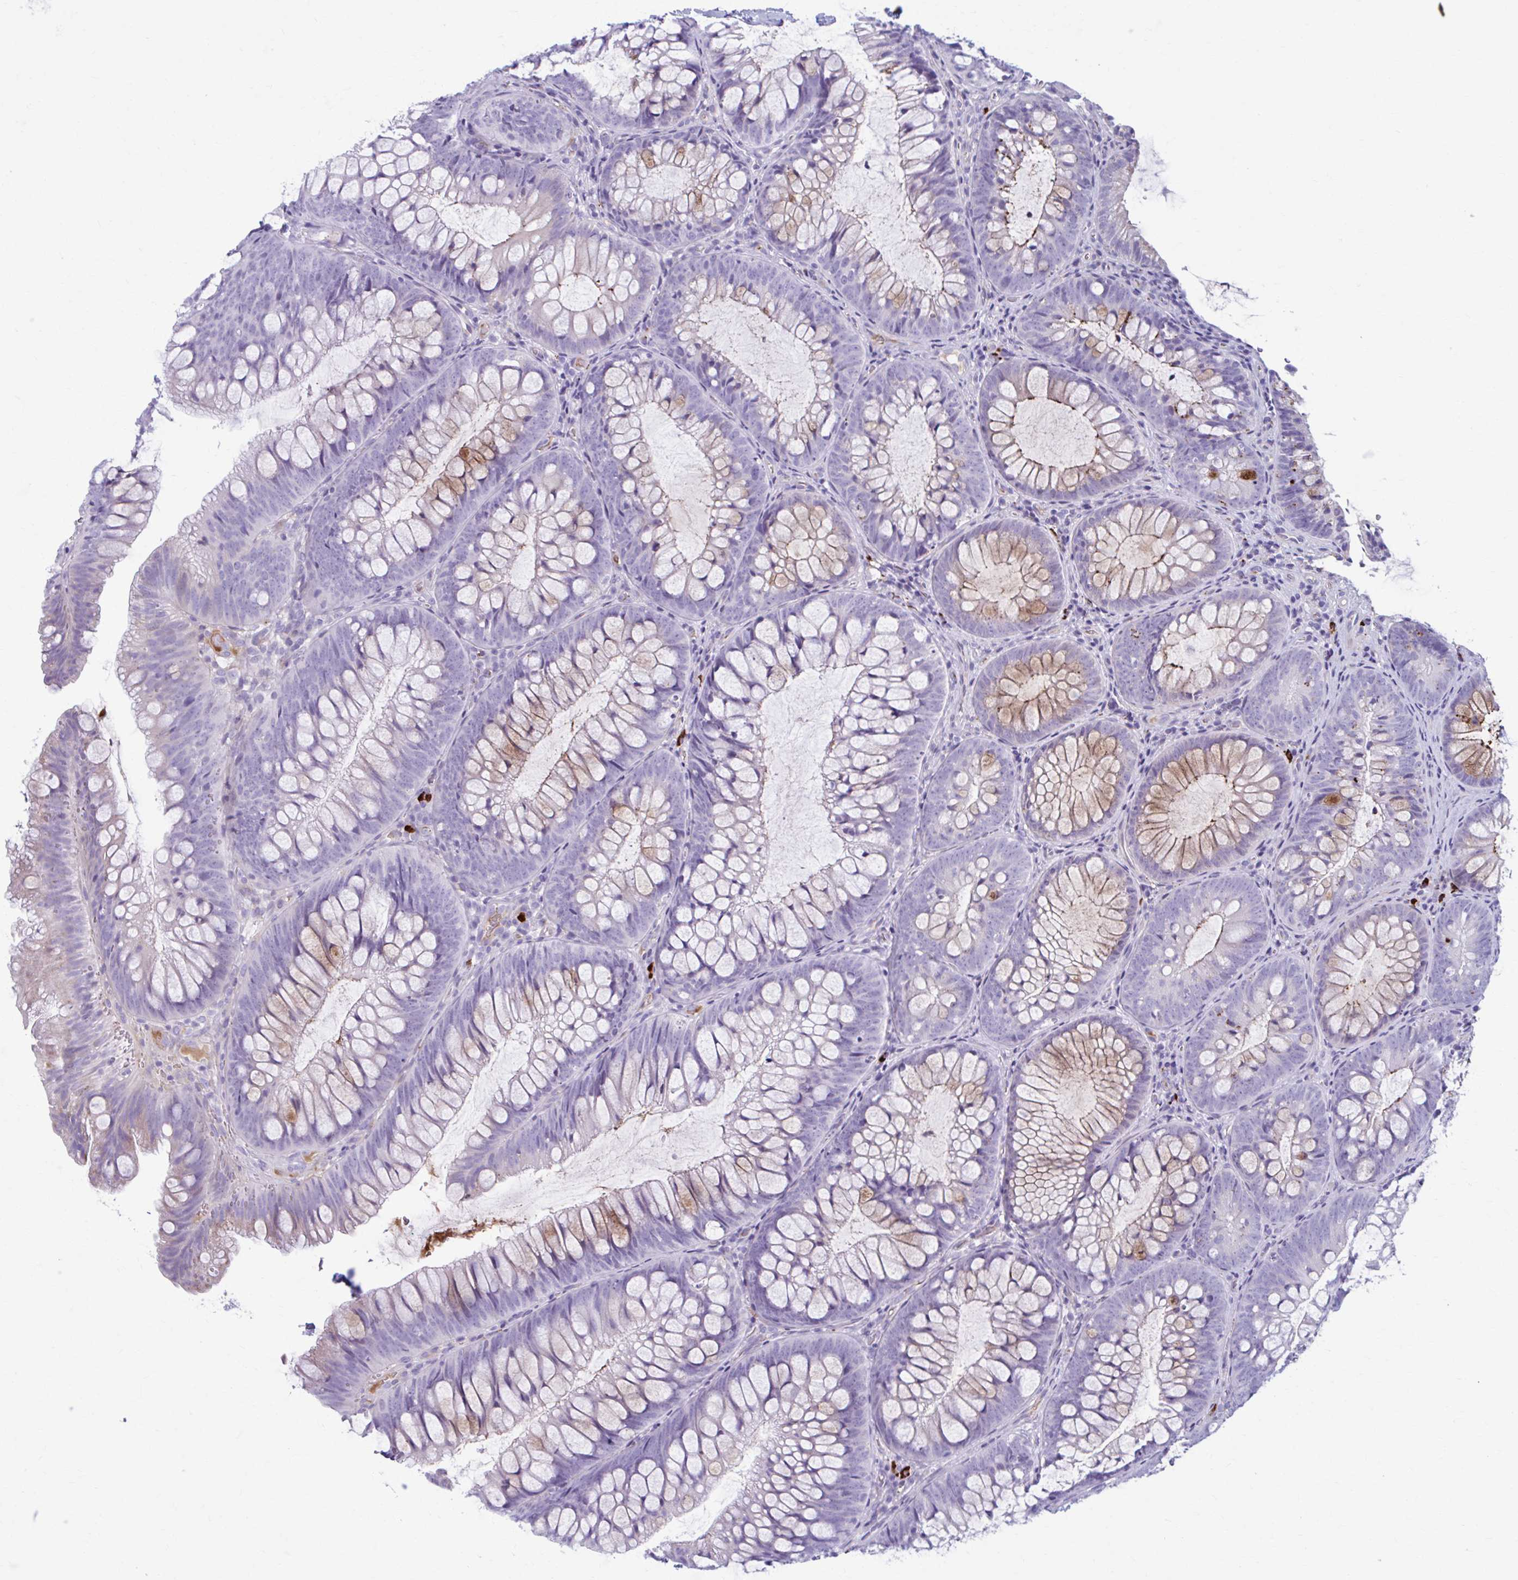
{"staining": {"intensity": "negative", "quantity": "none", "location": "none"}, "tissue": "colon", "cell_type": "Endothelial cells", "image_type": "normal", "snomed": [{"axis": "morphology", "description": "Normal tissue, NOS"}, {"axis": "morphology", "description": "Adenoma, NOS"}, {"axis": "topography", "description": "Soft tissue"}, {"axis": "topography", "description": "Colon"}], "caption": "This histopathology image is of normal colon stained with immunohistochemistry (IHC) to label a protein in brown with the nuclei are counter-stained blue. There is no positivity in endothelial cells.", "gene": "C12orf71", "patient": {"sex": "male", "age": 47}}